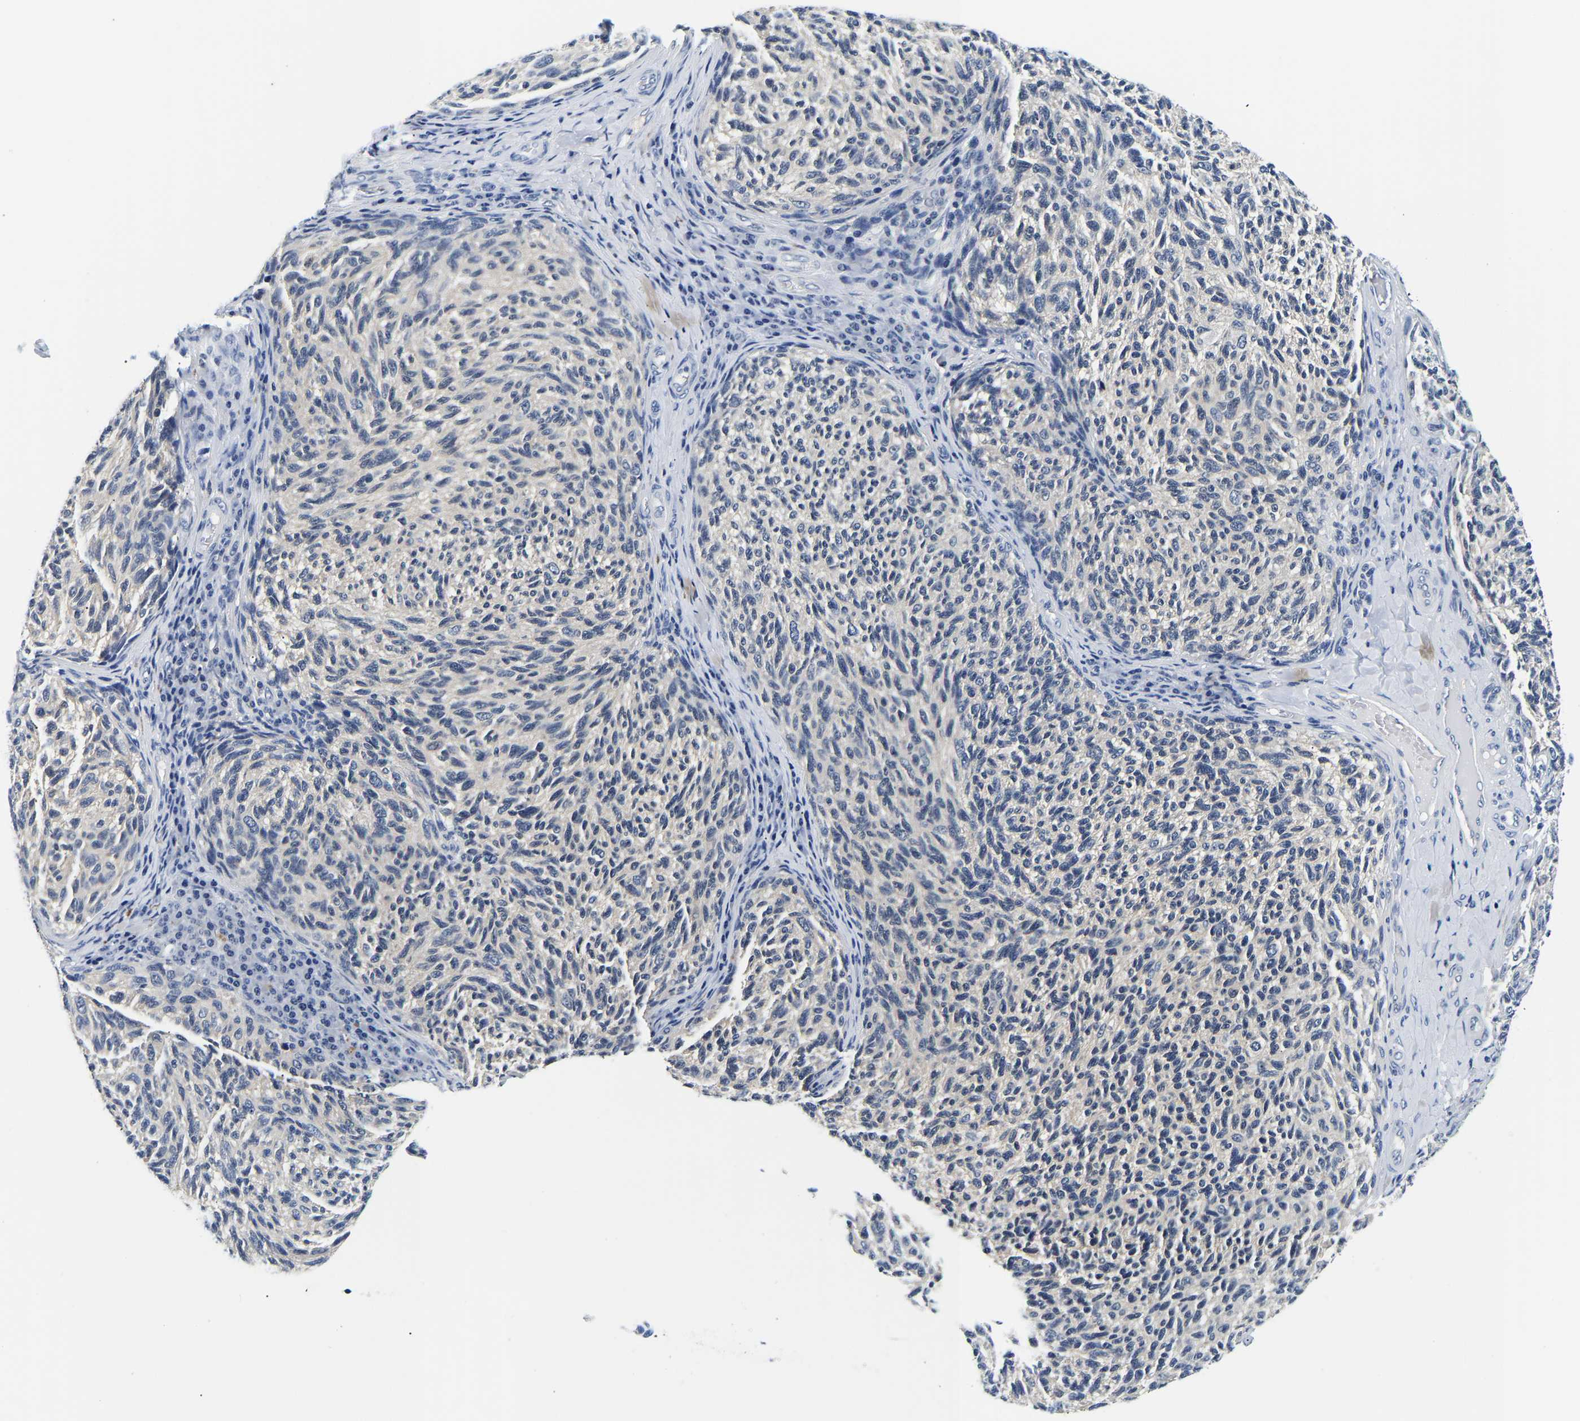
{"staining": {"intensity": "negative", "quantity": "none", "location": "none"}, "tissue": "melanoma", "cell_type": "Tumor cells", "image_type": "cancer", "snomed": [{"axis": "morphology", "description": "Malignant melanoma, NOS"}, {"axis": "topography", "description": "Skin"}], "caption": "Malignant melanoma stained for a protein using immunohistochemistry displays no positivity tumor cells.", "gene": "UCHL3", "patient": {"sex": "female", "age": 73}}